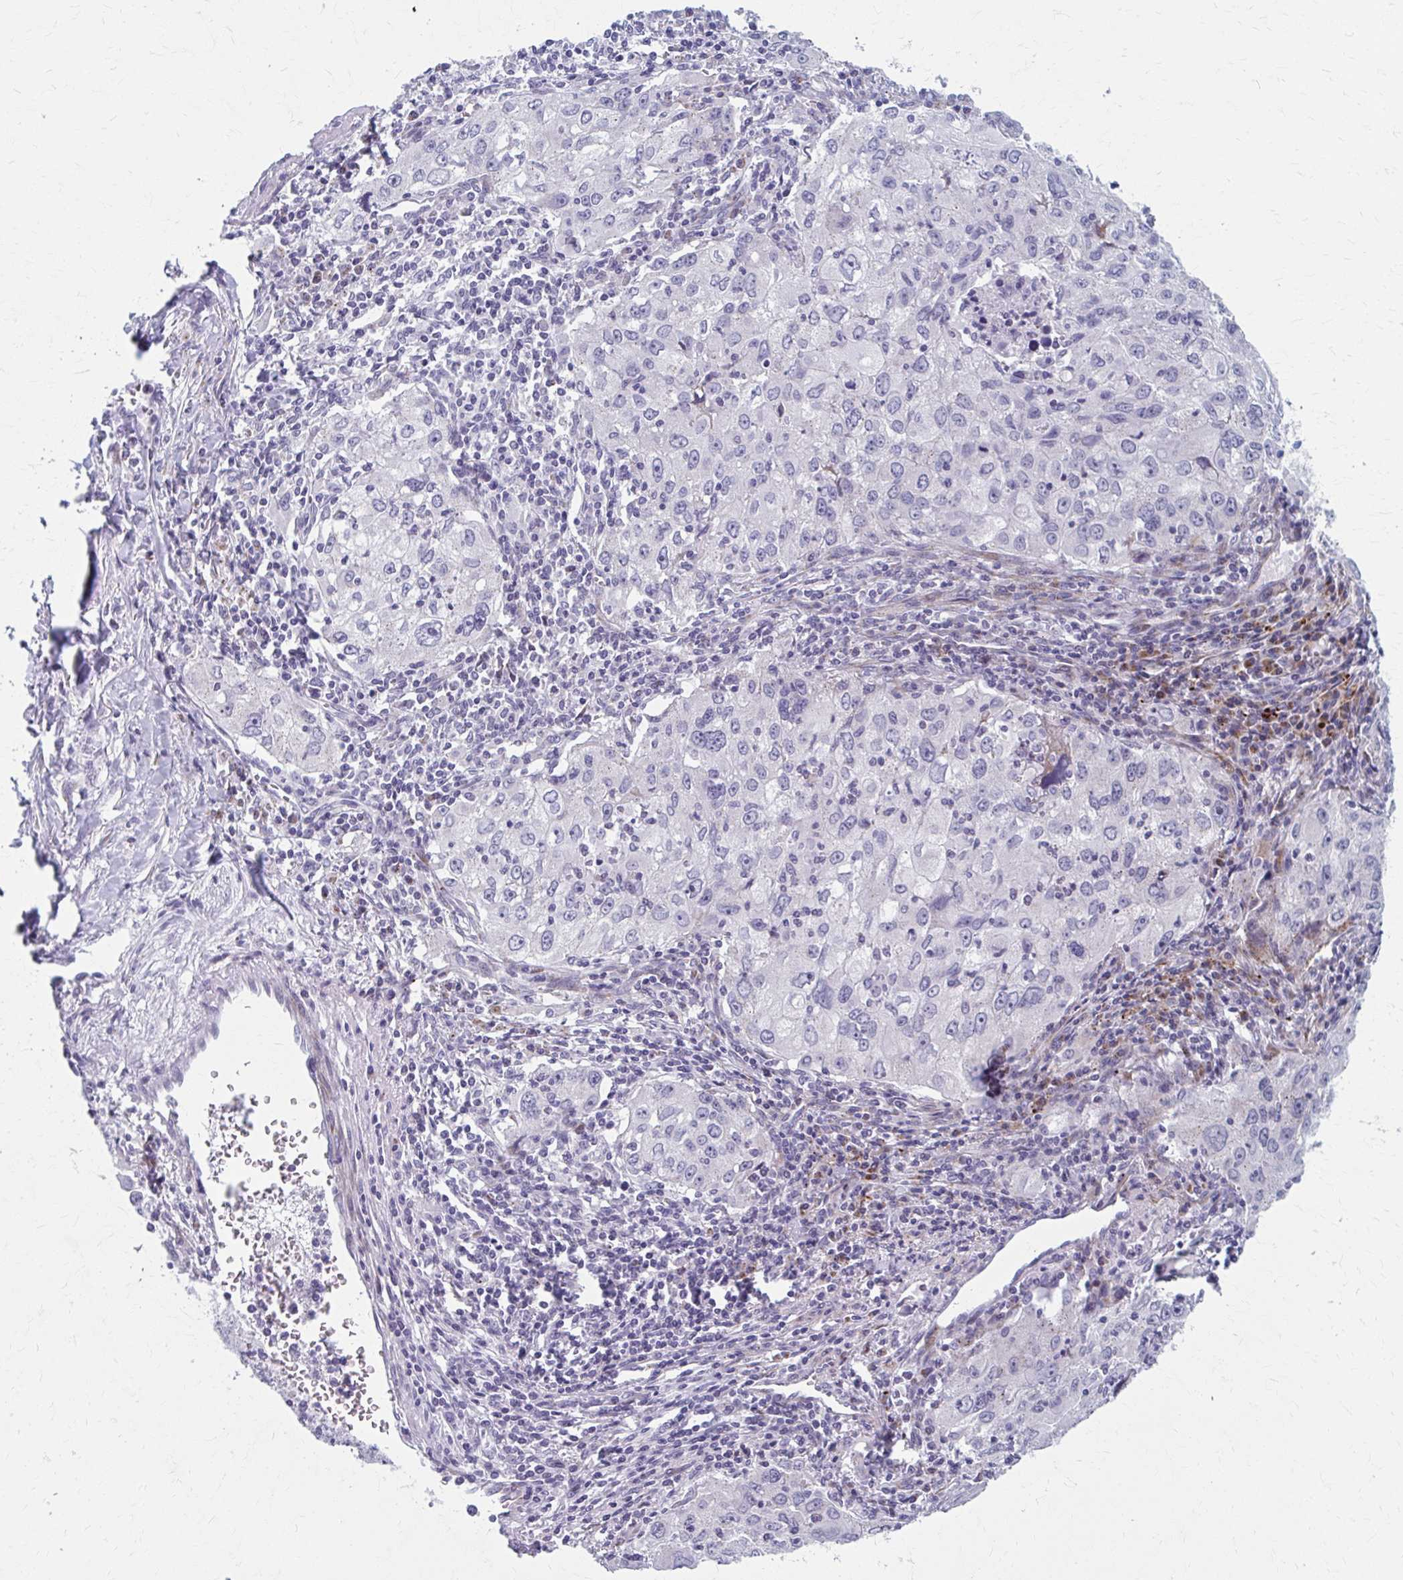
{"staining": {"intensity": "negative", "quantity": "none", "location": "none"}, "tissue": "lung cancer", "cell_type": "Tumor cells", "image_type": "cancer", "snomed": [{"axis": "morphology", "description": "Adenocarcinoma, NOS"}, {"axis": "morphology", "description": "Adenocarcinoma, metastatic, NOS"}, {"axis": "topography", "description": "Lymph node"}, {"axis": "topography", "description": "Lung"}], "caption": "Tumor cells are negative for protein expression in human lung cancer.", "gene": "OLFM2", "patient": {"sex": "female", "age": 42}}